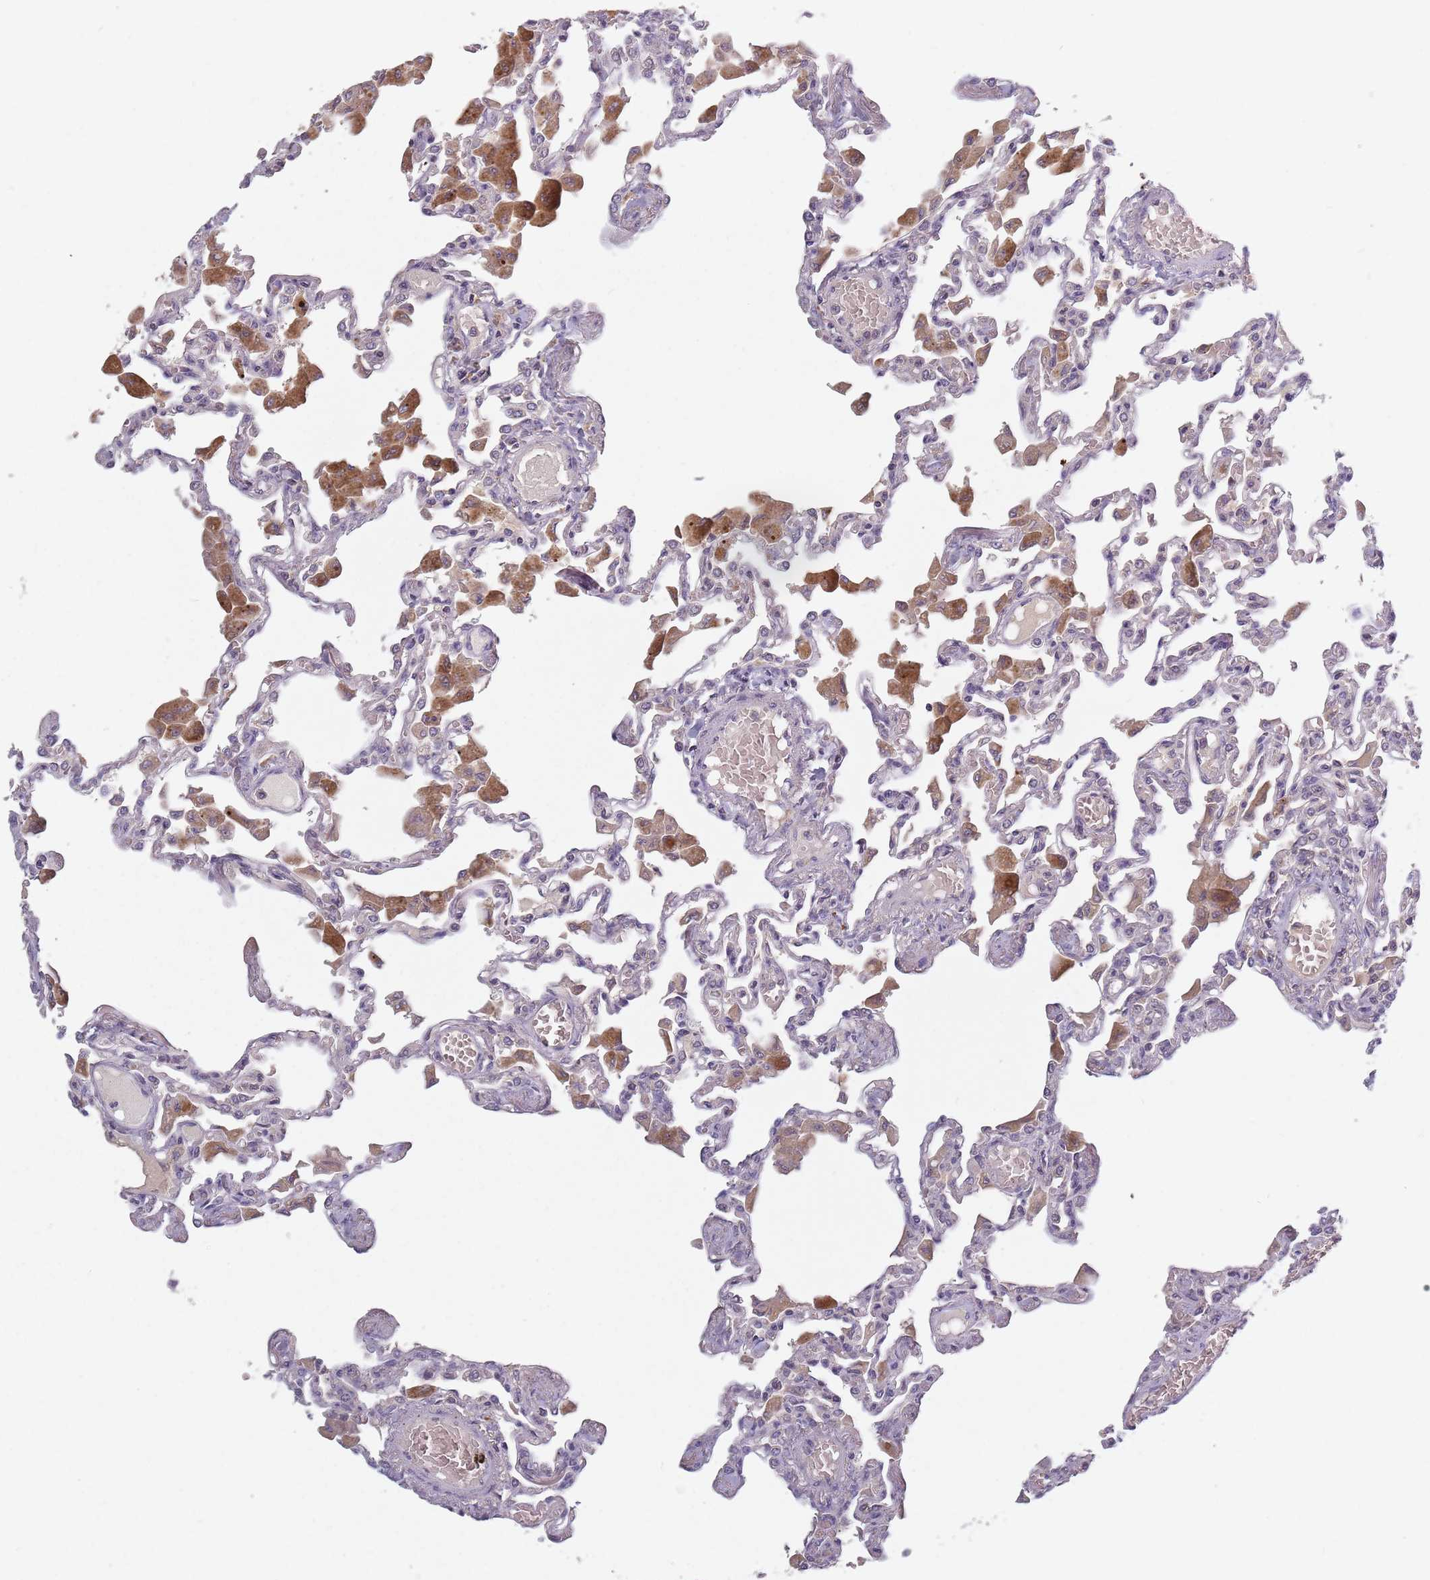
{"staining": {"intensity": "weak", "quantity": "<25%", "location": "cytoplasmic/membranous"}, "tissue": "lung", "cell_type": "Alveolar cells", "image_type": "normal", "snomed": [{"axis": "morphology", "description": "Normal tissue, NOS"}, {"axis": "topography", "description": "Bronchus"}, {"axis": "topography", "description": "Lung"}], "caption": "The histopathology image demonstrates no staining of alveolar cells in normal lung. (DAB (3,3'-diaminobenzidine) immunohistochemistry visualized using brightfield microscopy, high magnification).", "gene": "ASB13", "patient": {"sex": "female", "age": 49}}